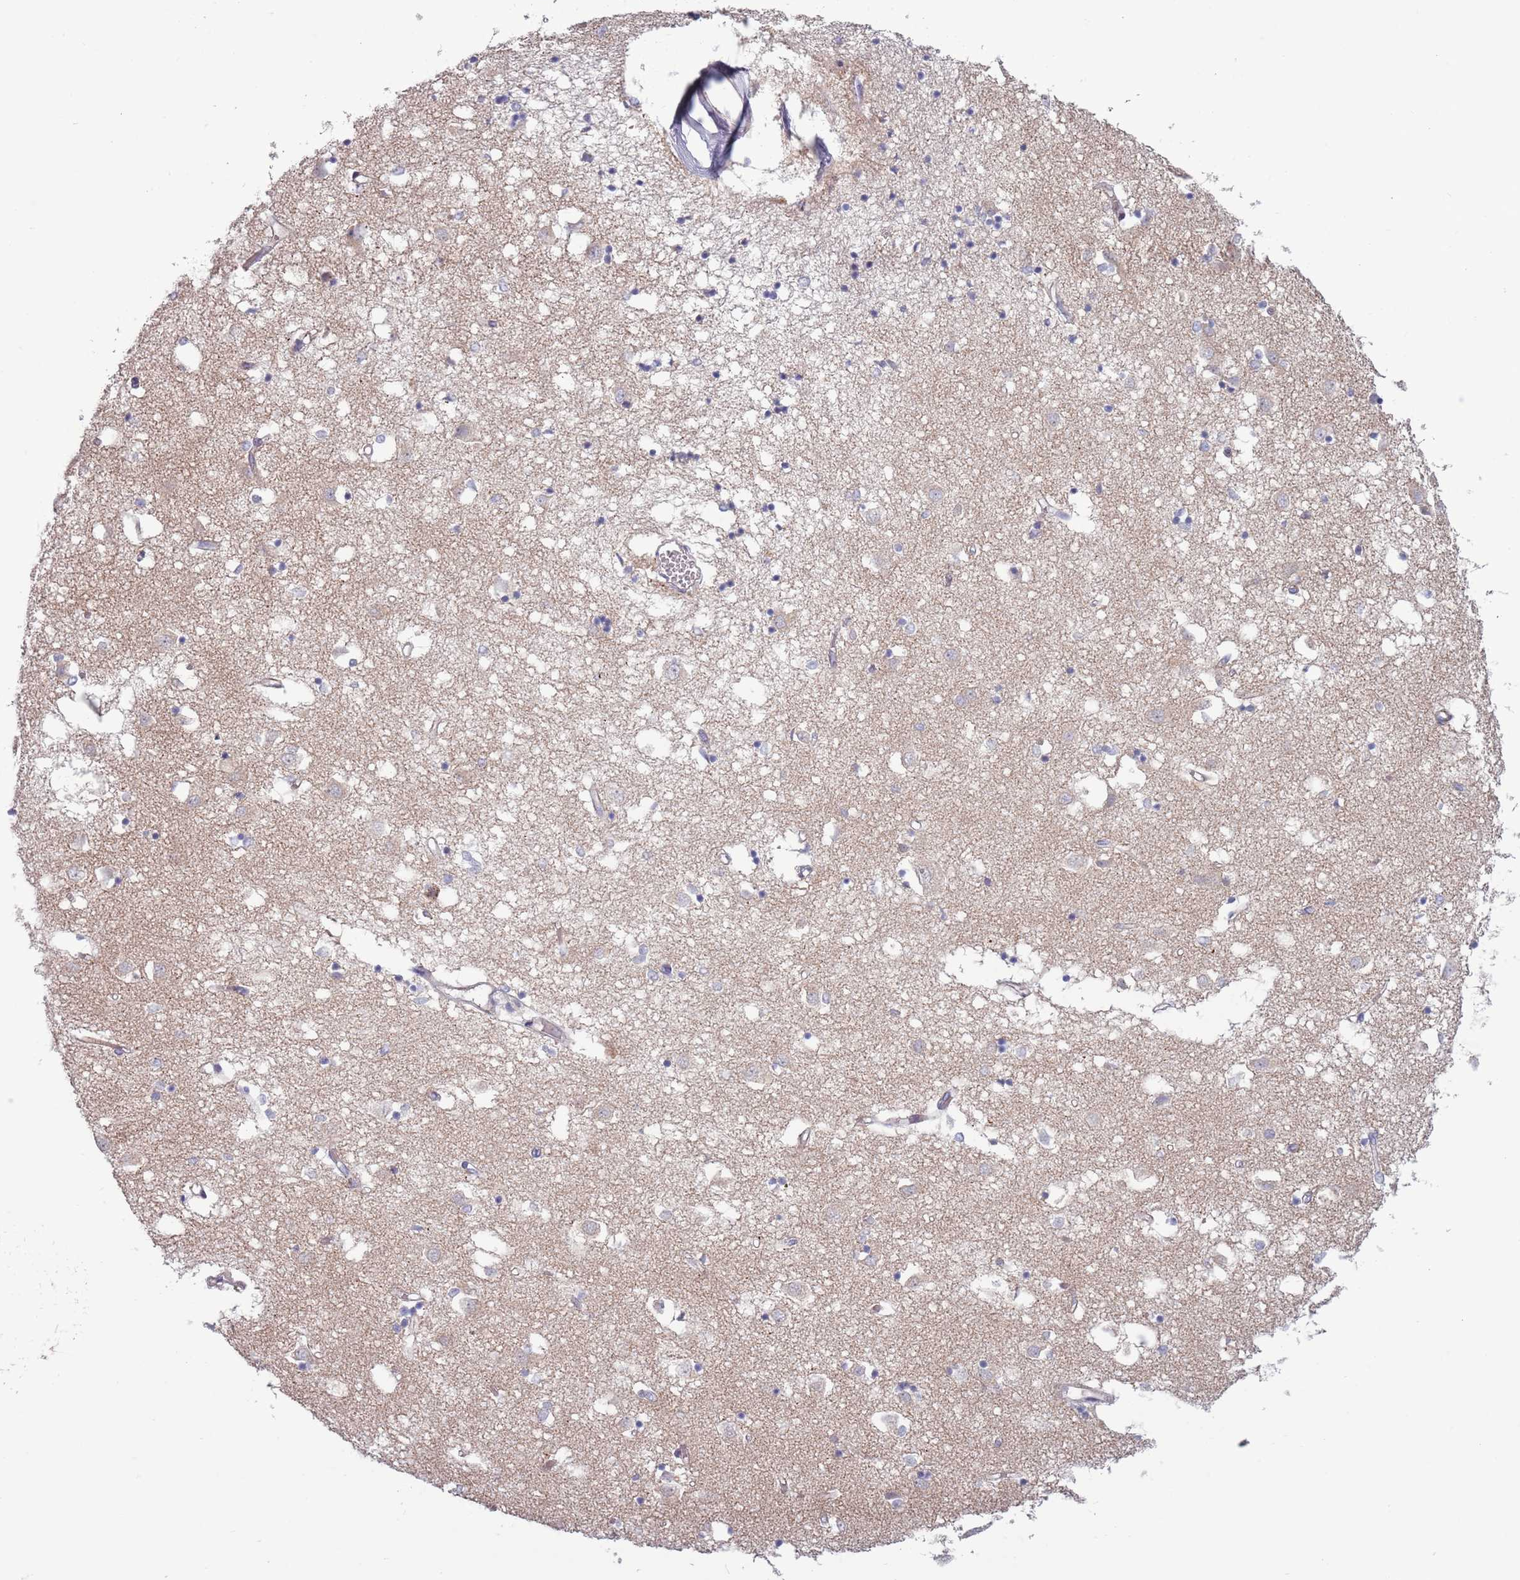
{"staining": {"intensity": "negative", "quantity": "none", "location": "none"}, "tissue": "caudate", "cell_type": "Glial cells", "image_type": "normal", "snomed": [{"axis": "morphology", "description": "Normal tissue, NOS"}, {"axis": "topography", "description": "Lateral ventricle wall"}], "caption": "Glial cells are negative for brown protein staining in unremarkable caudate. (Immunohistochemistry (ihc), brightfield microscopy, high magnification).", "gene": "TYW1B", "patient": {"sex": "male", "age": 70}}